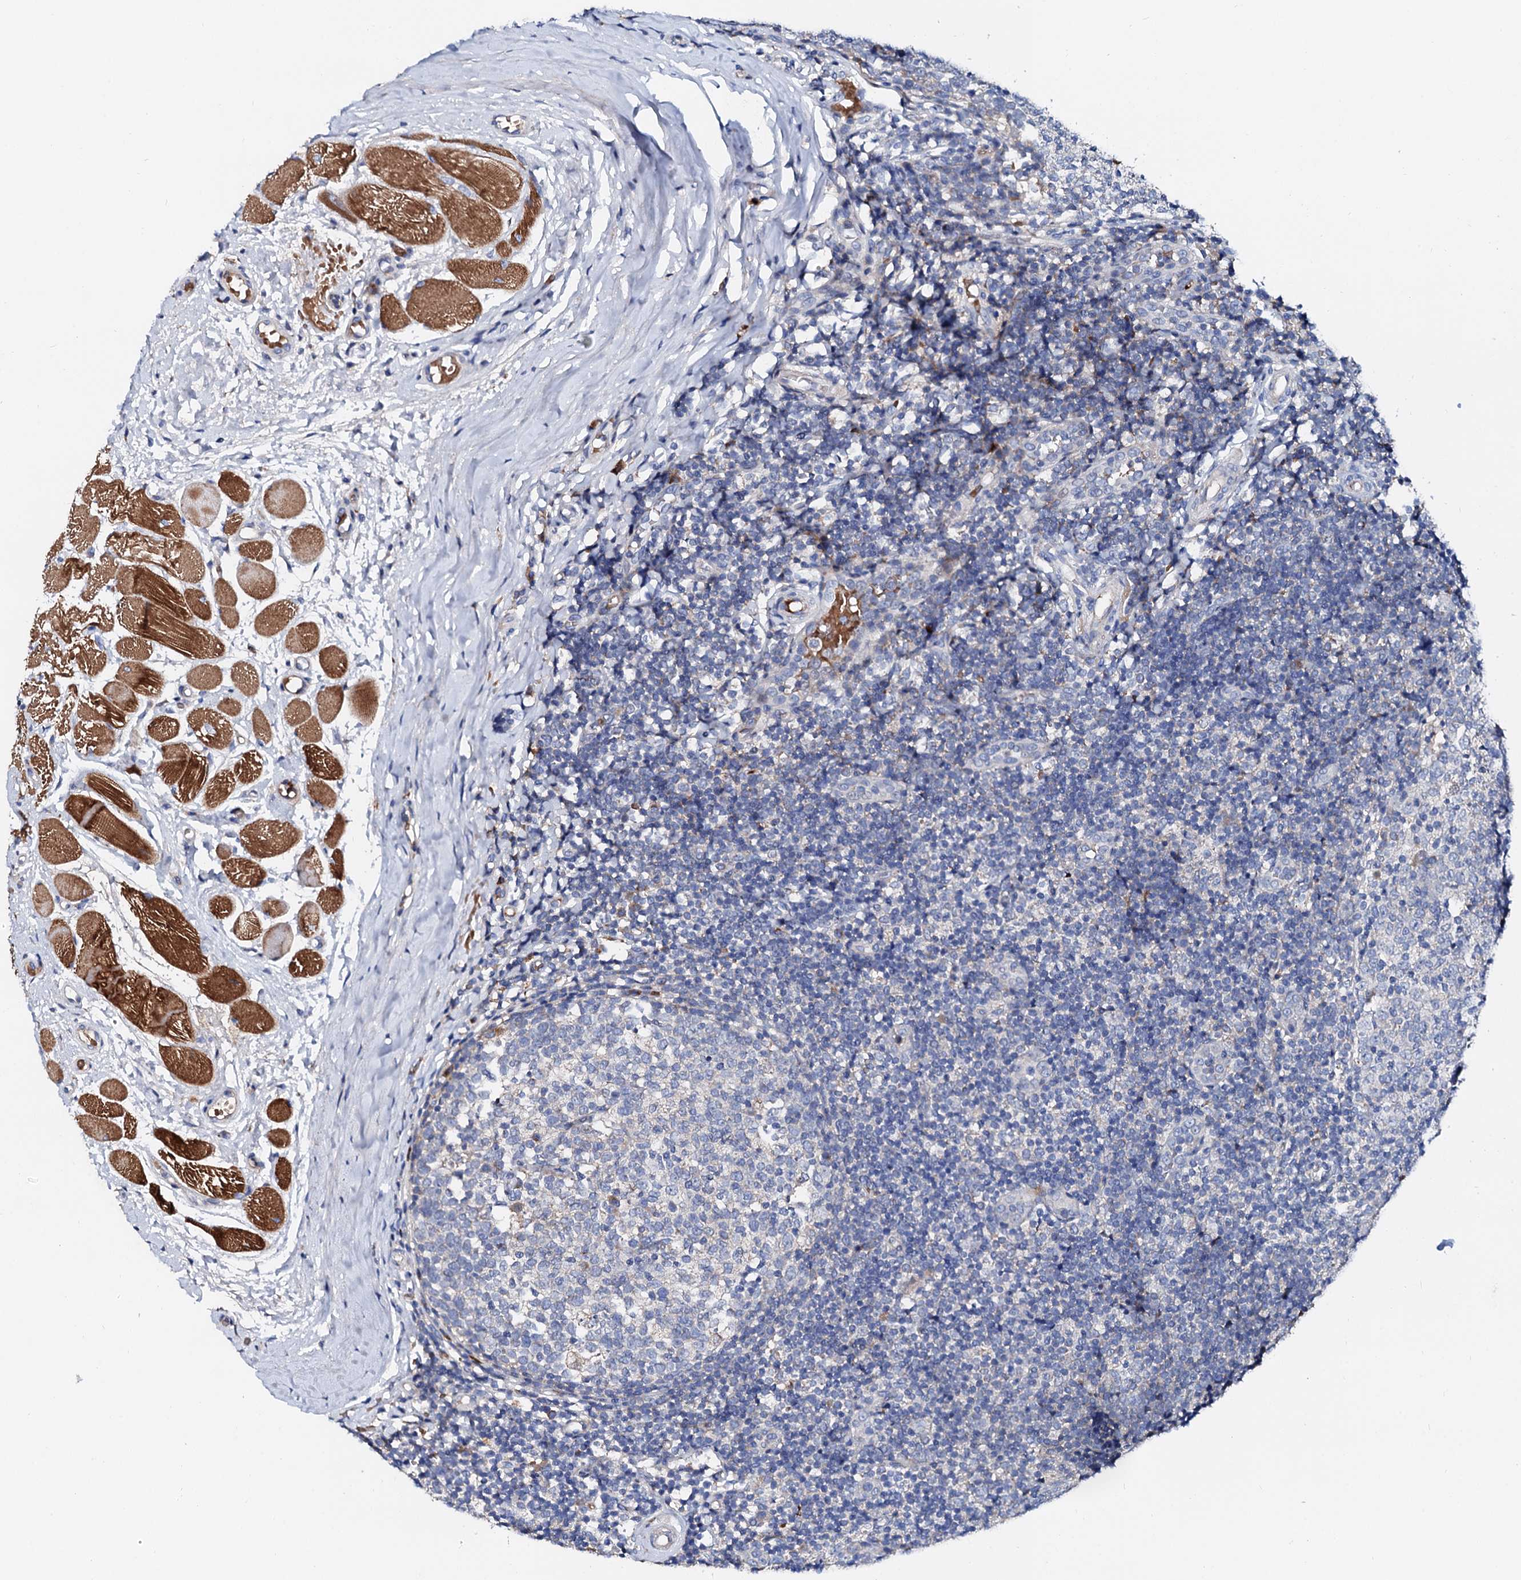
{"staining": {"intensity": "negative", "quantity": "none", "location": "none"}, "tissue": "tonsil", "cell_type": "Germinal center cells", "image_type": "normal", "snomed": [{"axis": "morphology", "description": "Normal tissue, NOS"}, {"axis": "topography", "description": "Tonsil"}], "caption": "IHC of normal human tonsil shows no positivity in germinal center cells.", "gene": "SLC10A7", "patient": {"sex": "female", "age": 19}}